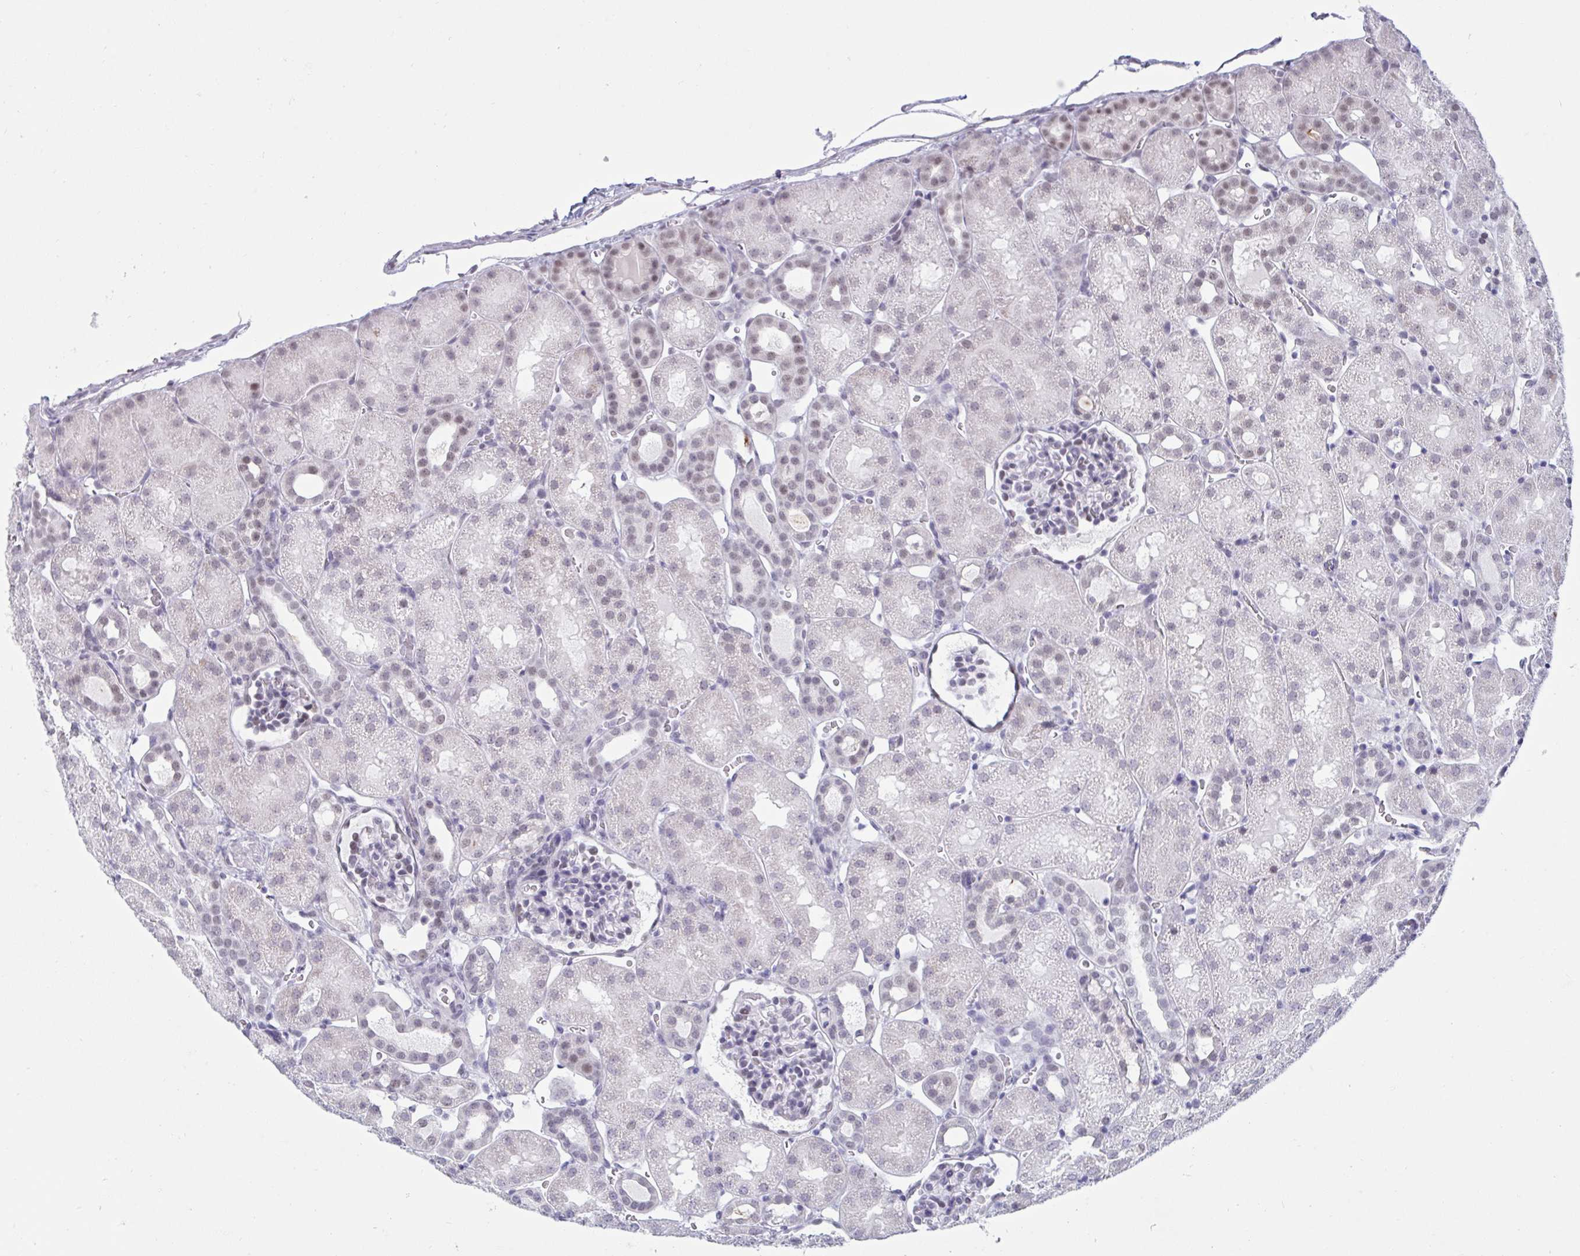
{"staining": {"intensity": "negative", "quantity": "none", "location": "none"}, "tissue": "kidney", "cell_type": "Cells in glomeruli", "image_type": "normal", "snomed": [{"axis": "morphology", "description": "Normal tissue, NOS"}, {"axis": "topography", "description": "Kidney"}], "caption": "High power microscopy histopathology image of an immunohistochemistry histopathology image of unremarkable kidney, revealing no significant positivity in cells in glomeruli. Nuclei are stained in blue.", "gene": "MSMB", "patient": {"sex": "male", "age": 2}}